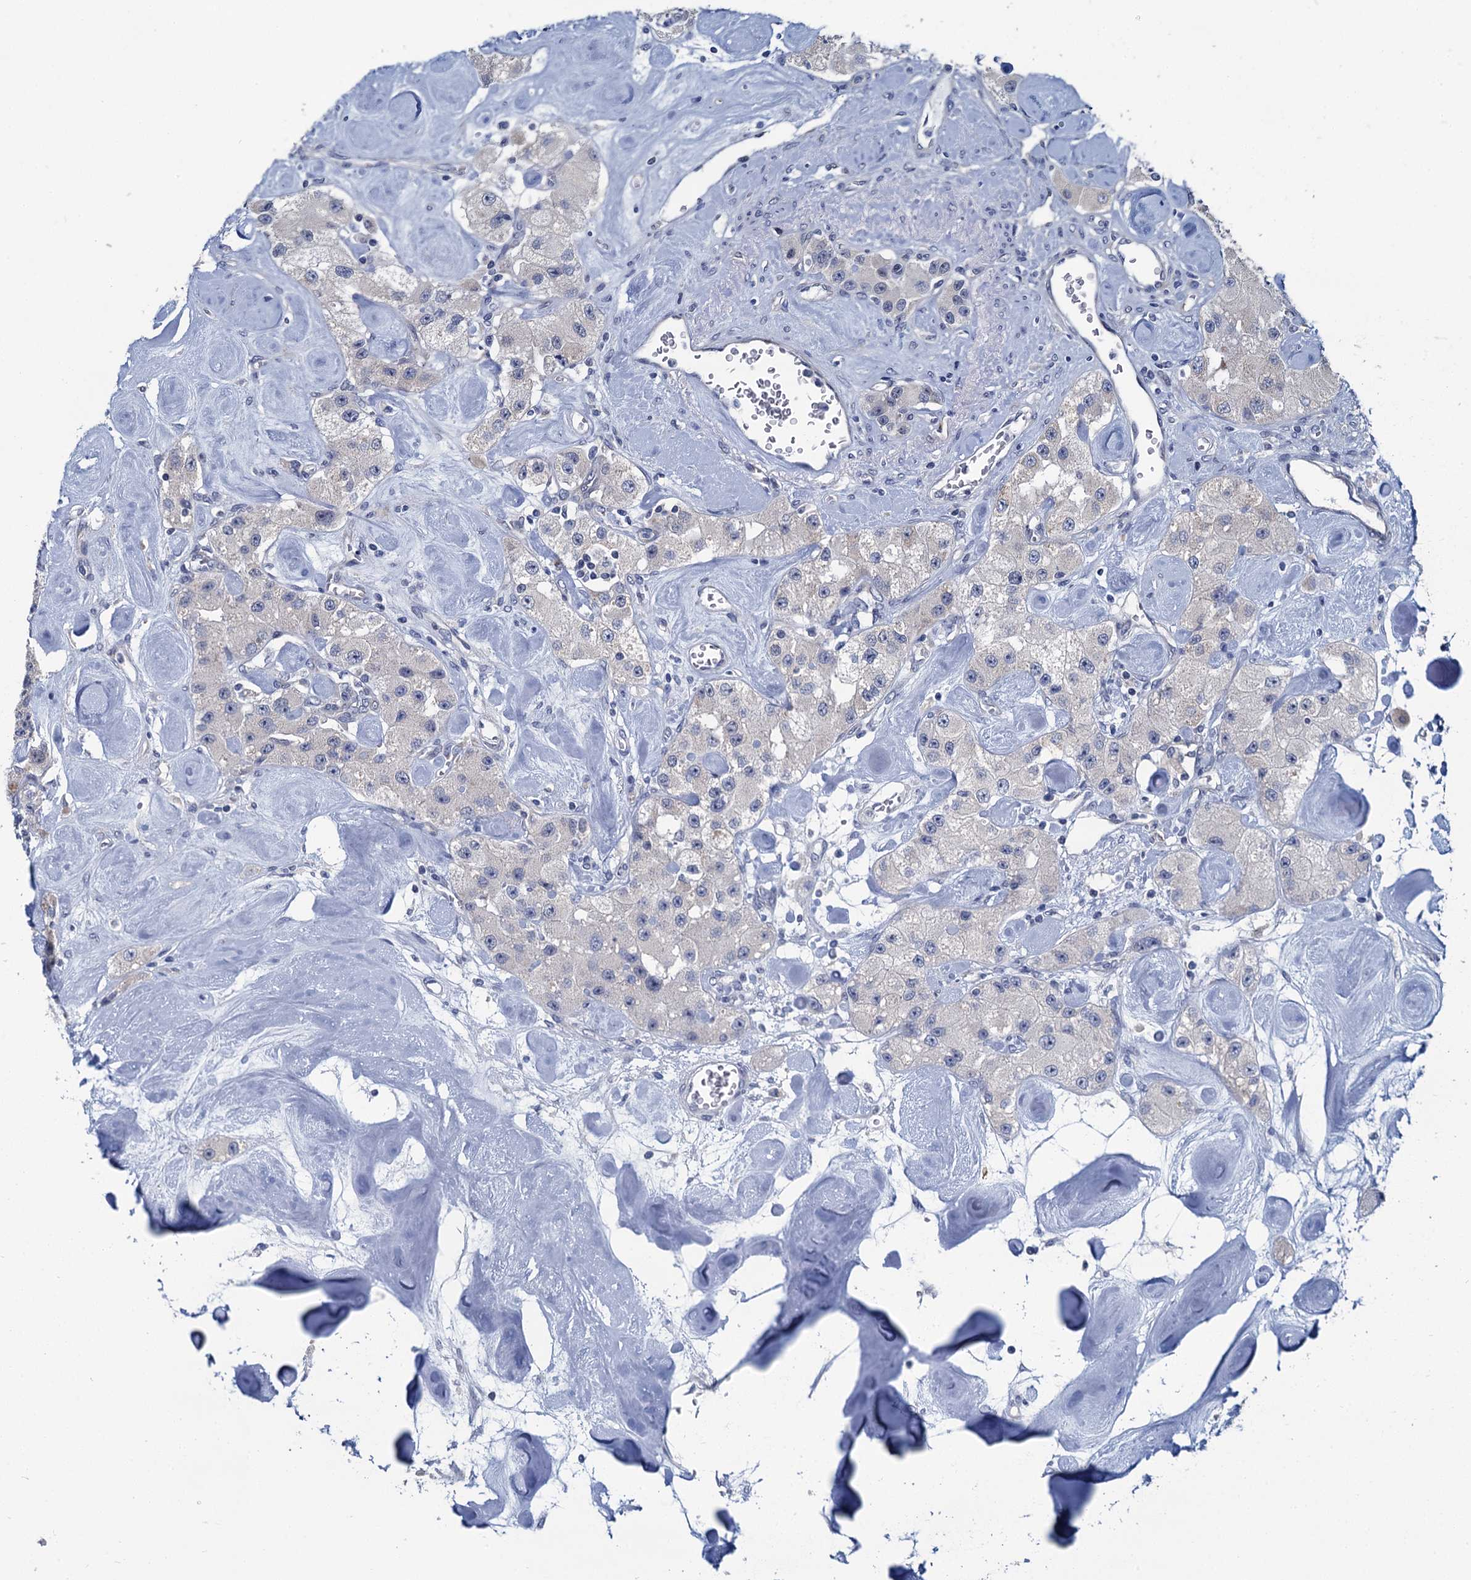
{"staining": {"intensity": "negative", "quantity": "none", "location": "none"}, "tissue": "carcinoid", "cell_type": "Tumor cells", "image_type": "cancer", "snomed": [{"axis": "morphology", "description": "Carcinoid, malignant, NOS"}, {"axis": "topography", "description": "Pancreas"}], "caption": "Protein analysis of carcinoid displays no significant staining in tumor cells.", "gene": "MIOX", "patient": {"sex": "male", "age": 41}}